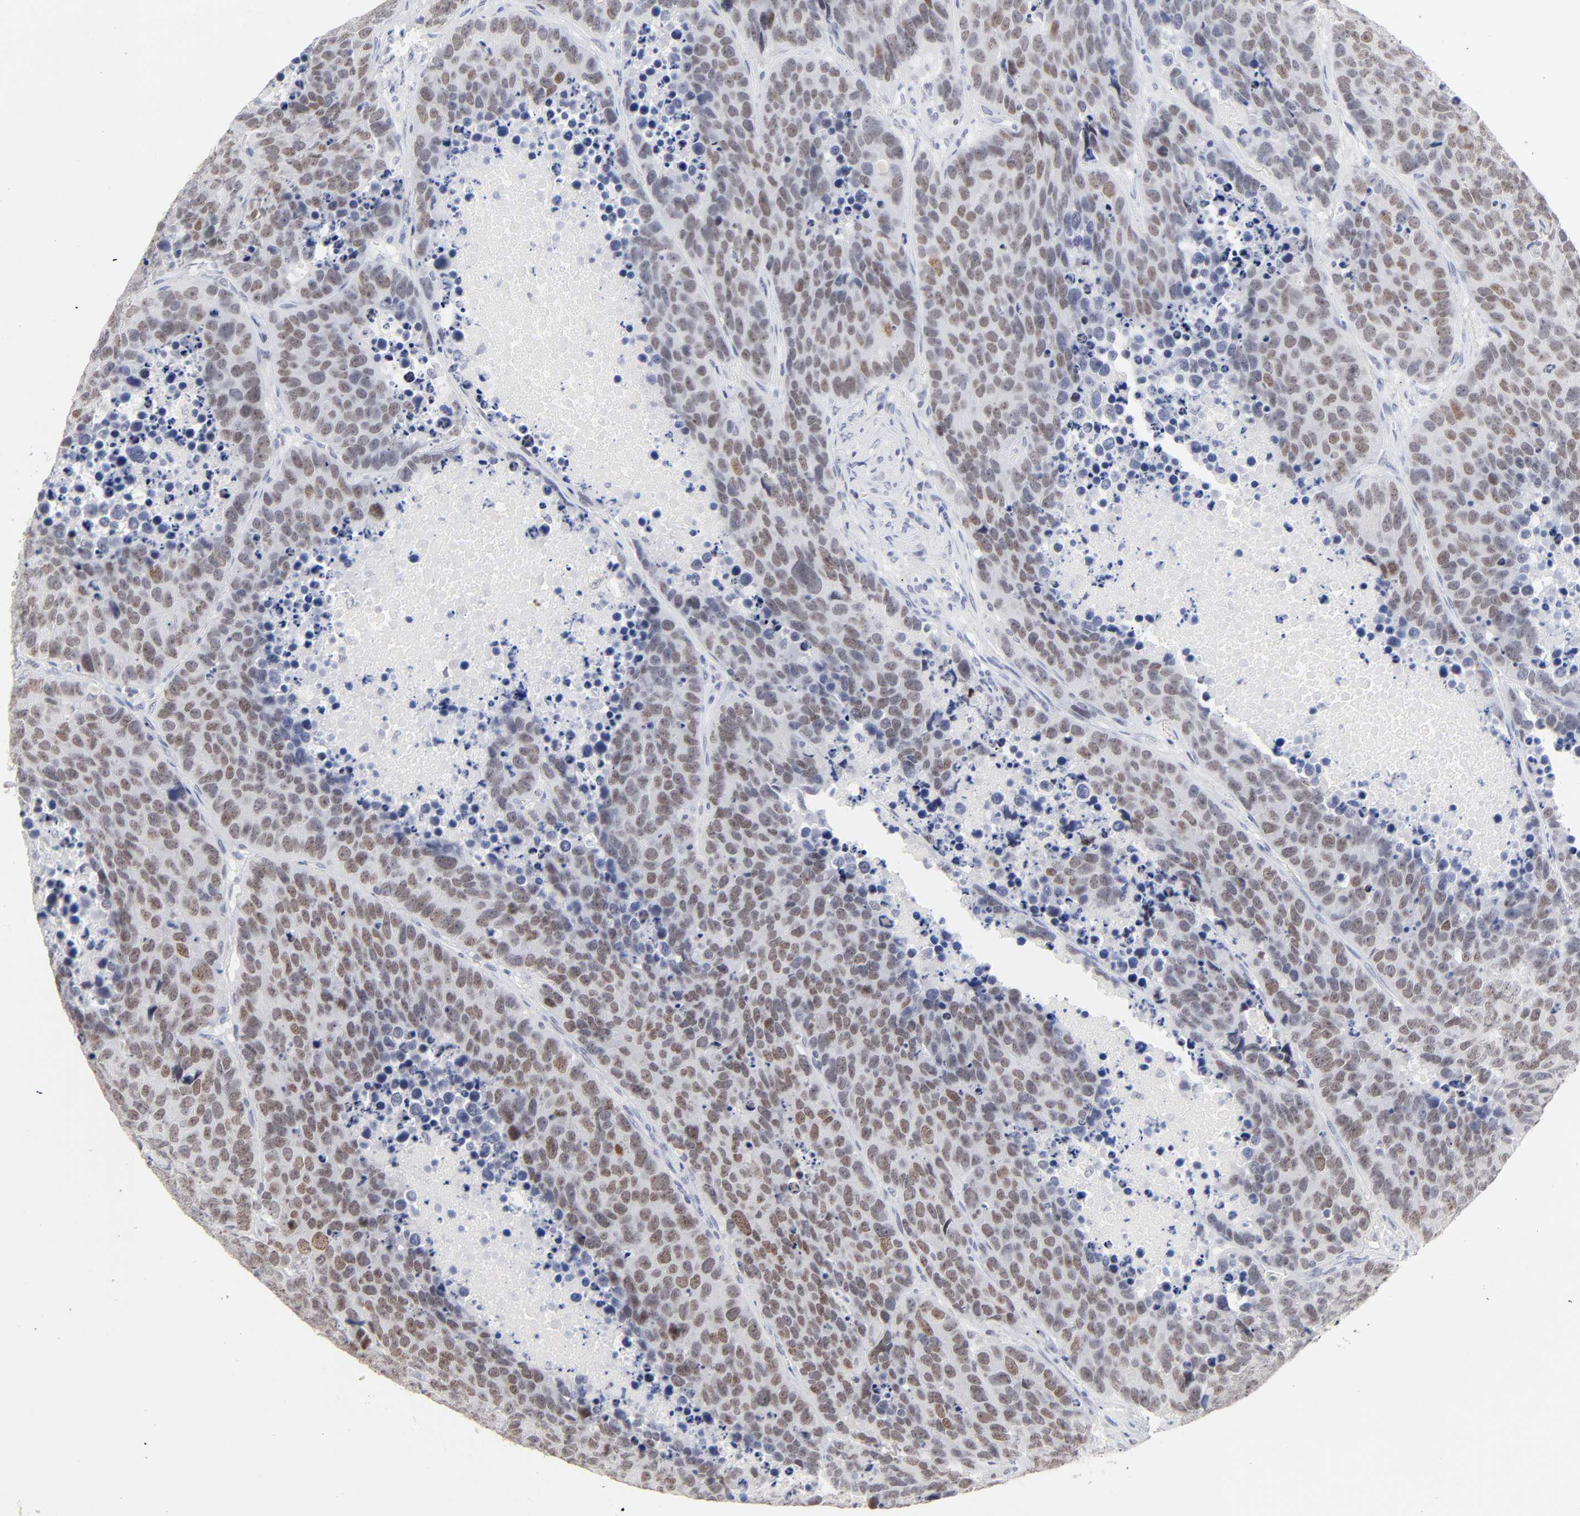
{"staining": {"intensity": "weak", "quantity": ">75%", "location": "nuclear"}, "tissue": "carcinoid", "cell_type": "Tumor cells", "image_type": "cancer", "snomed": [{"axis": "morphology", "description": "Carcinoid, malignant, NOS"}, {"axis": "topography", "description": "Lung"}], "caption": "Carcinoid tissue exhibits weak nuclear staining in about >75% of tumor cells", "gene": "ORC2", "patient": {"sex": "male", "age": 60}}